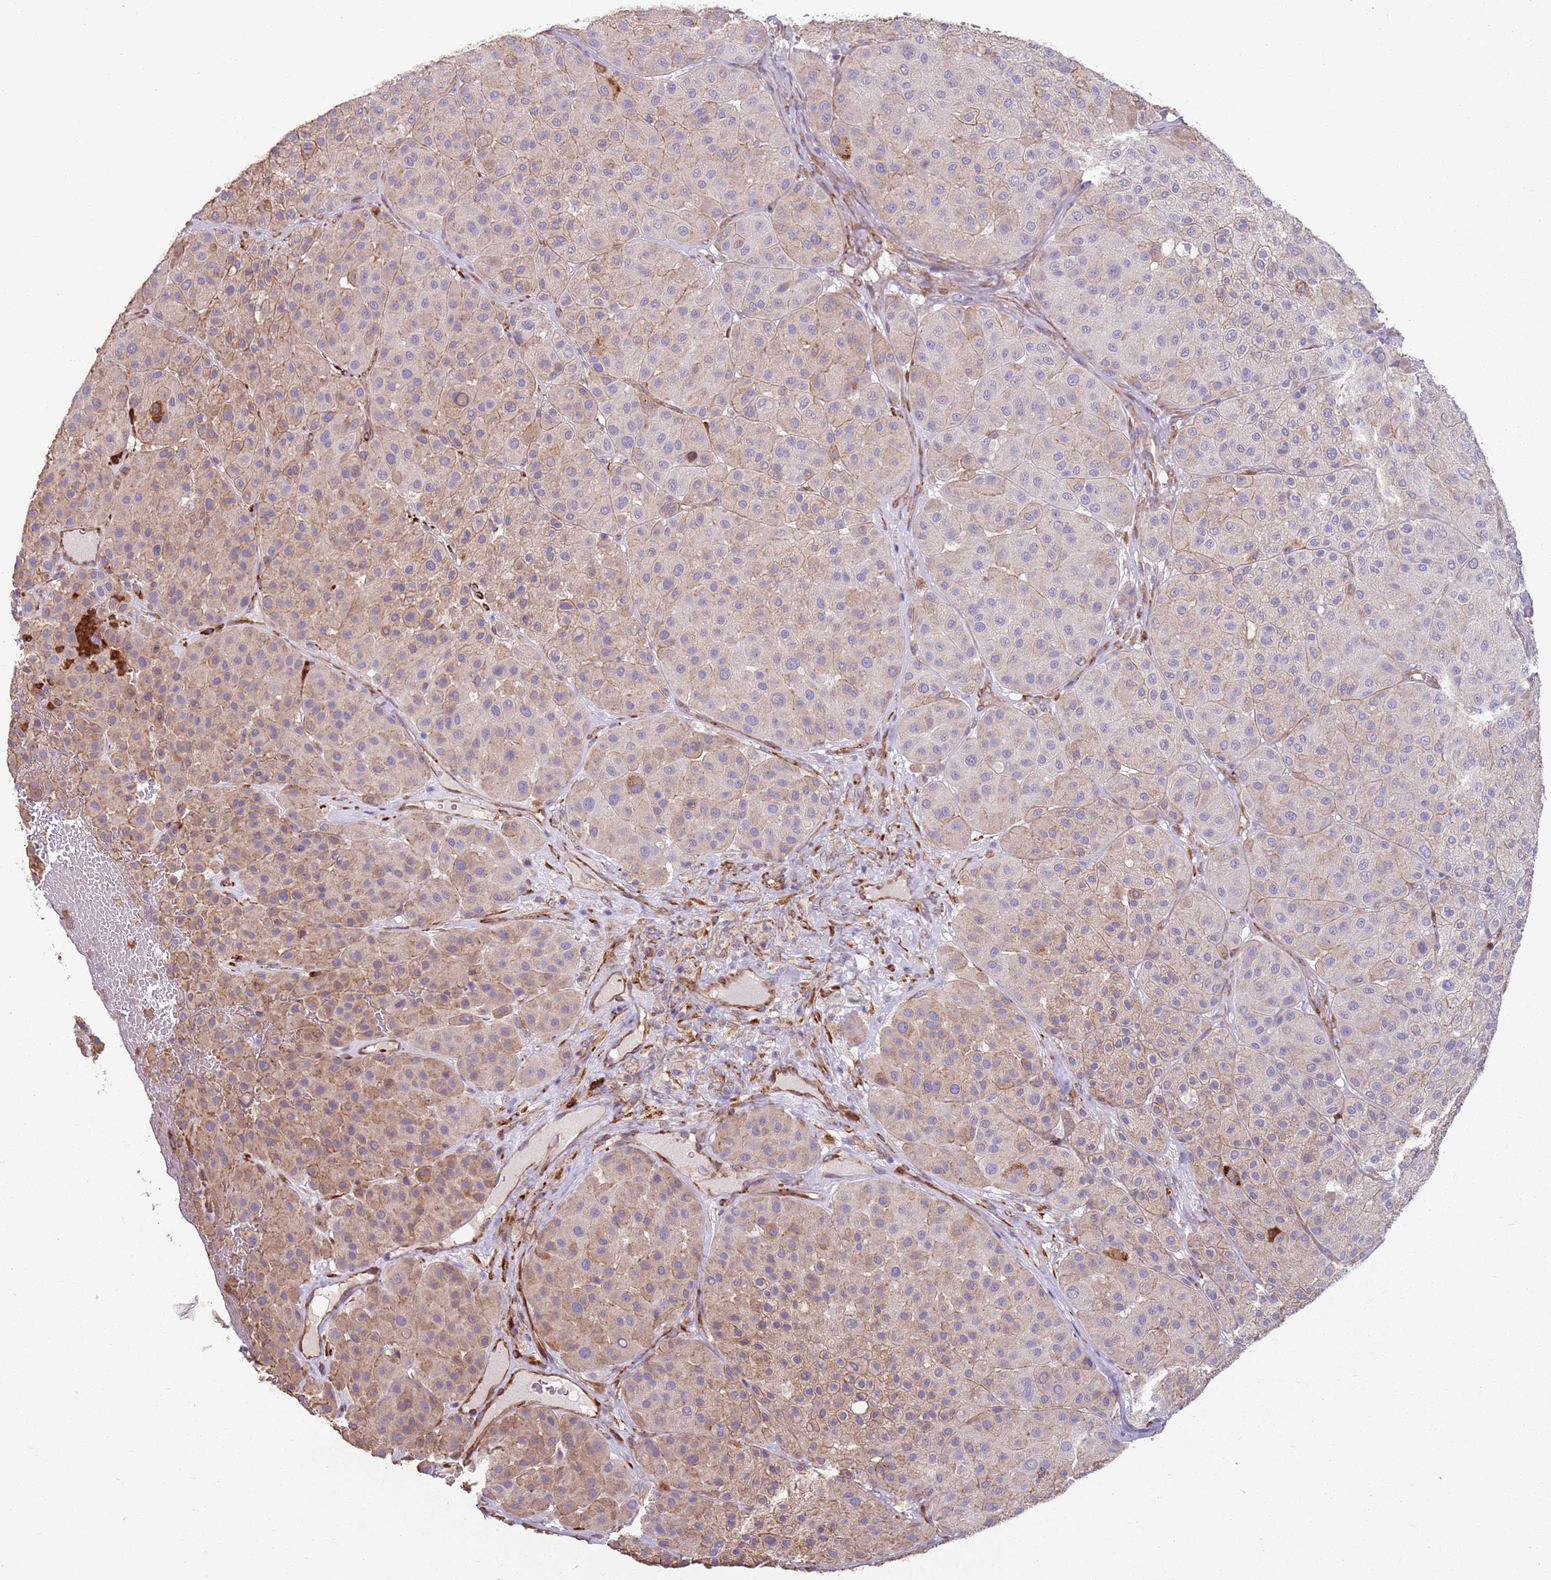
{"staining": {"intensity": "weak", "quantity": "25%-75%", "location": "cytoplasmic/membranous"}, "tissue": "melanoma", "cell_type": "Tumor cells", "image_type": "cancer", "snomed": [{"axis": "morphology", "description": "Malignant melanoma, Metastatic site"}, {"axis": "topography", "description": "Smooth muscle"}], "caption": "A brown stain shows weak cytoplasmic/membranous staining of a protein in melanoma tumor cells.", "gene": "PHLPP2", "patient": {"sex": "male", "age": 41}}